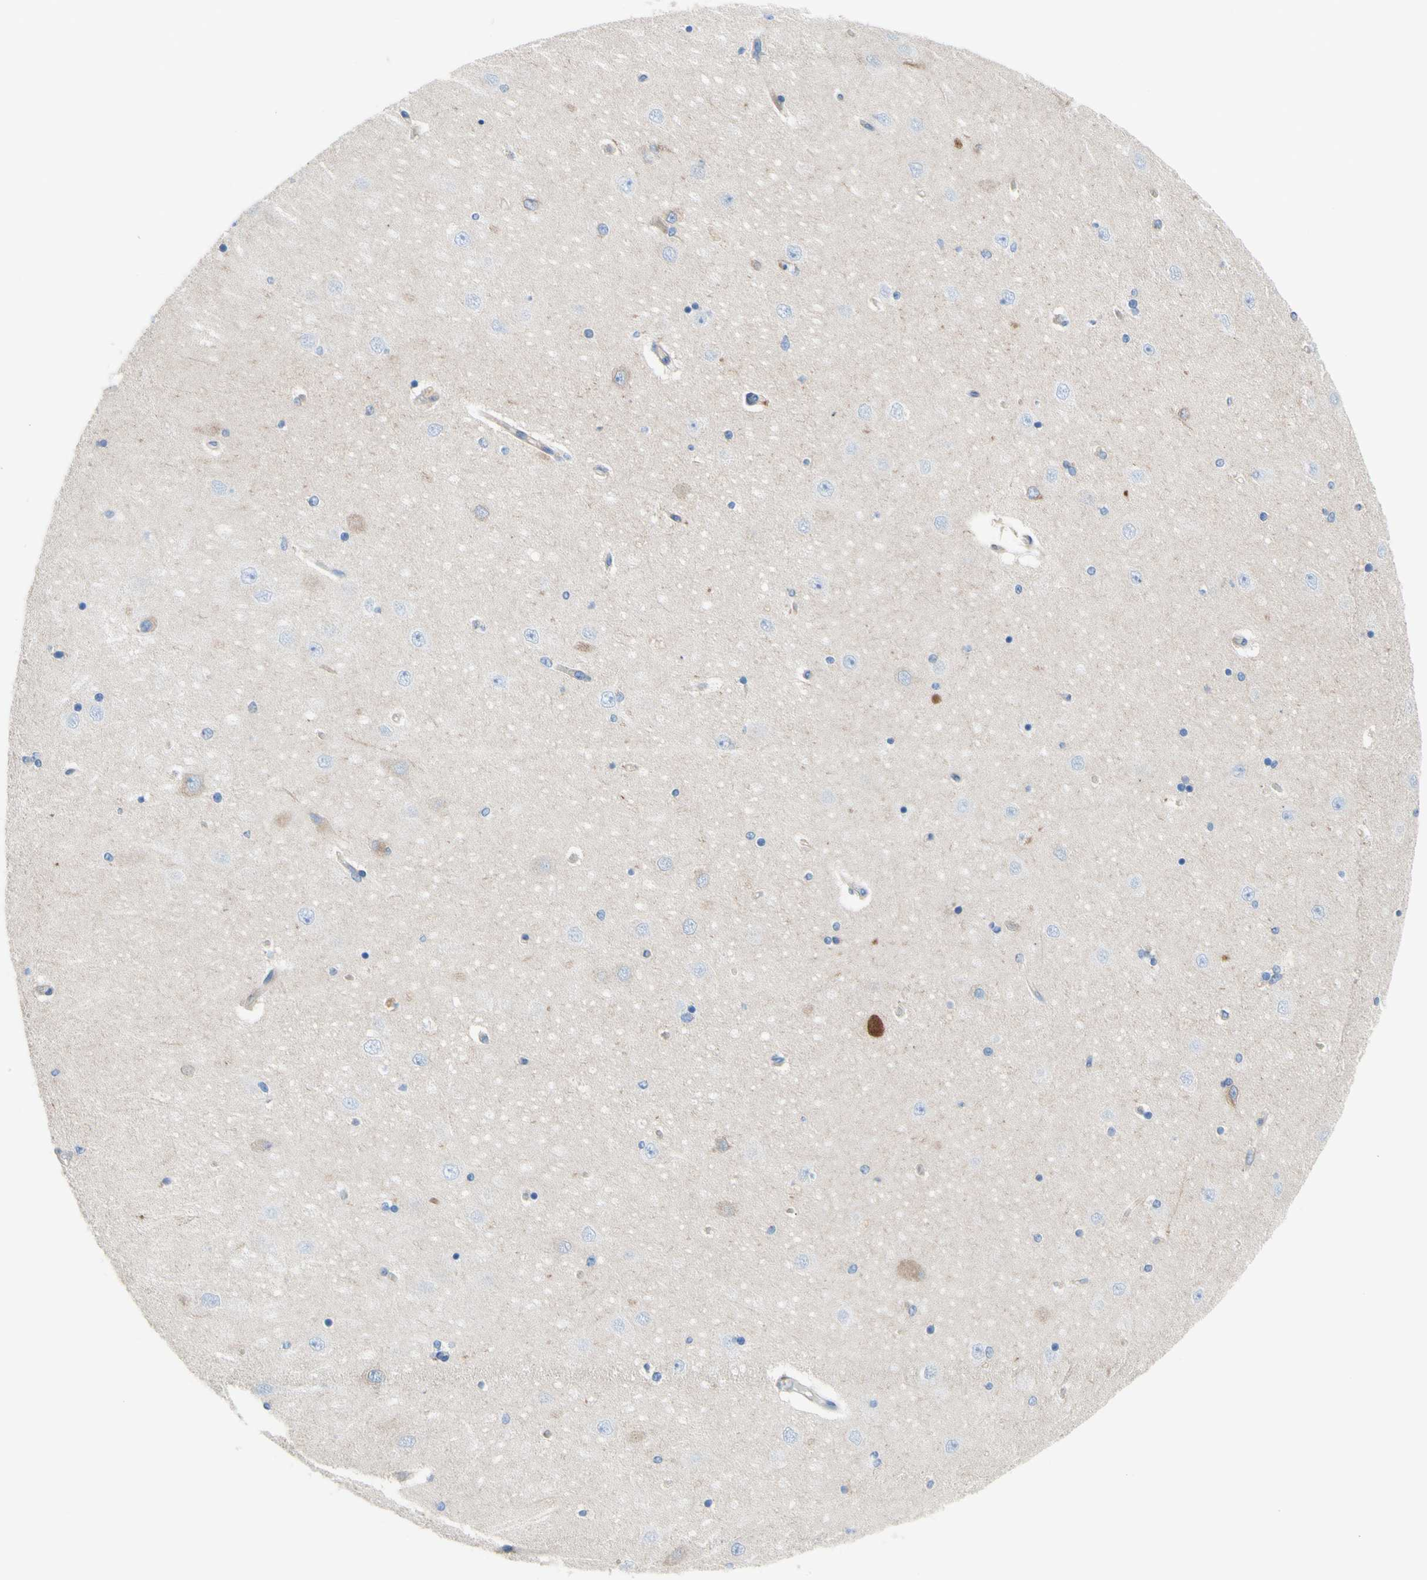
{"staining": {"intensity": "negative", "quantity": "none", "location": "none"}, "tissue": "hippocampus", "cell_type": "Glial cells", "image_type": "normal", "snomed": [{"axis": "morphology", "description": "Normal tissue, NOS"}, {"axis": "topography", "description": "Hippocampus"}], "caption": "A photomicrograph of hippocampus stained for a protein reveals no brown staining in glial cells.", "gene": "RETREG2", "patient": {"sex": "female", "age": 54}}